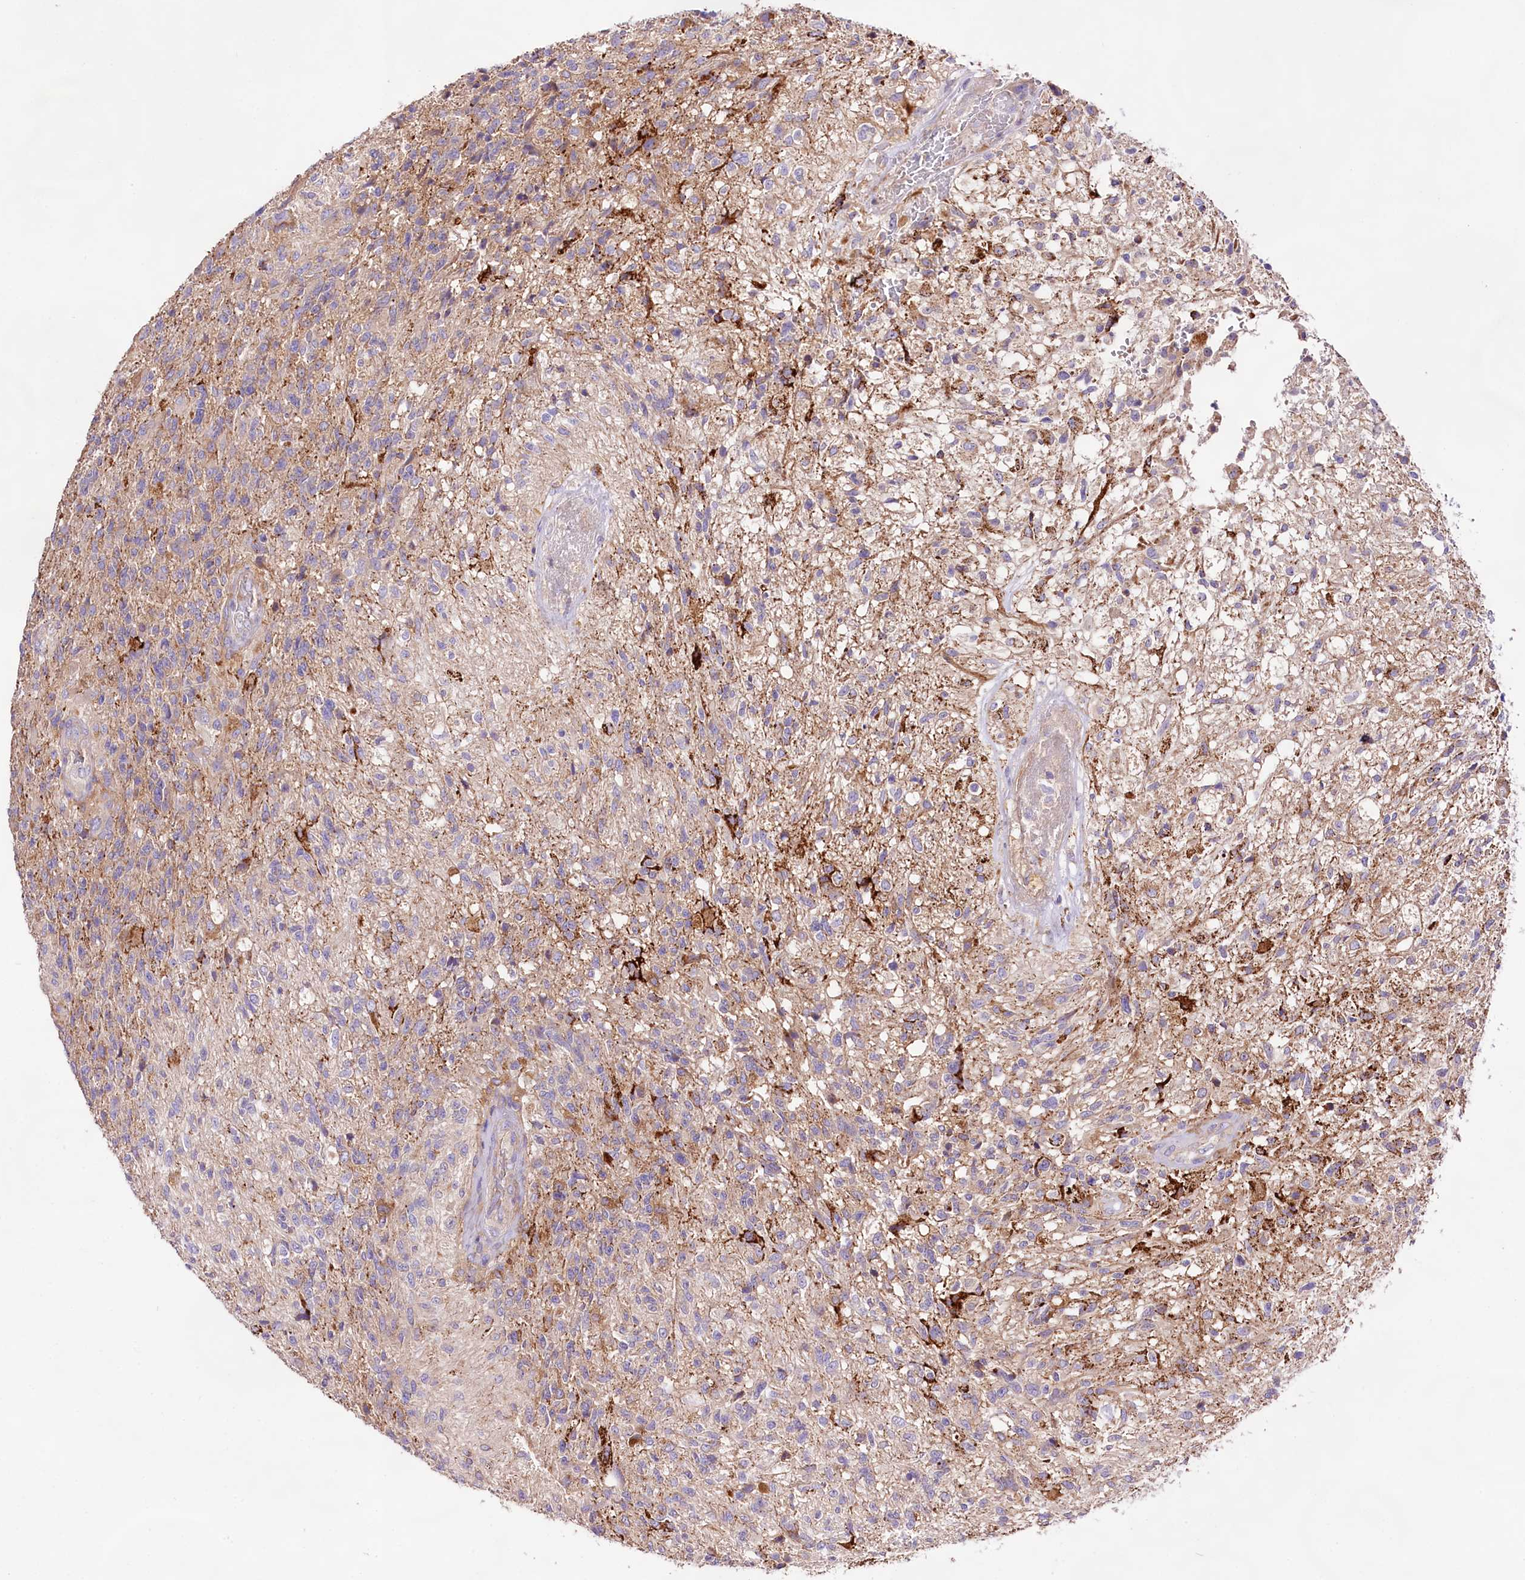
{"staining": {"intensity": "negative", "quantity": "none", "location": "none"}, "tissue": "glioma", "cell_type": "Tumor cells", "image_type": "cancer", "snomed": [{"axis": "morphology", "description": "Glioma, malignant, High grade"}, {"axis": "topography", "description": "Brain"}], "caption": "Image shows no significant protein positivity in tumor cells of malignant glioma (high-grade).", "gene": "DMXL2", "patient": {"sex": "male", "age": 56}}